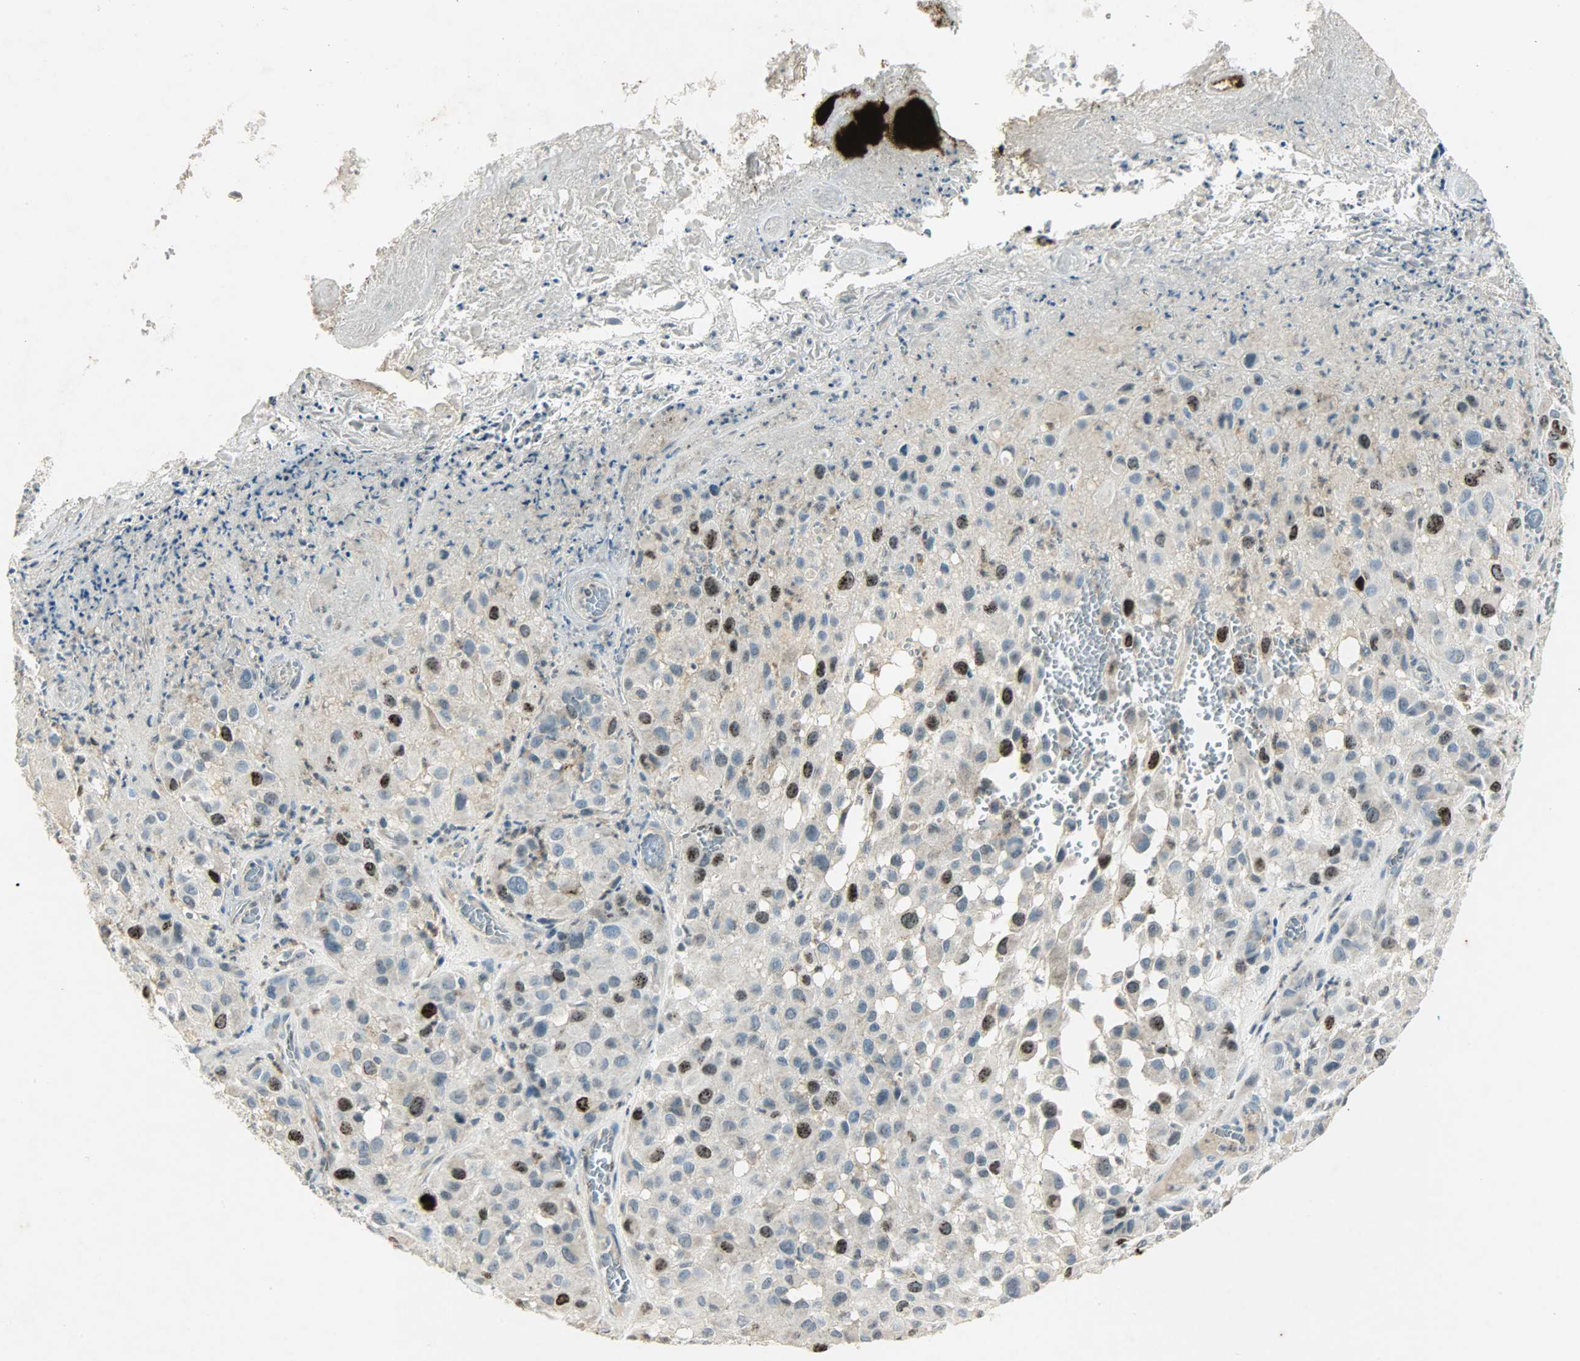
{"staining": {"intensity": "strong", "quantity": "25%-75%", "location": "nuclear"}, "tissue": "melanoma", "cell_type": "Tumor cells", "image_type": "cancer", "snomed": [{"axis": "morphology", "description": "Malignant melanoma, NOS"}, {"axis": "topography", "description": "Skin"}], "caption": "A high-resolution image shows IHC staining of malignant melanoma, which exhibits strong nuclear staining in about 25%-75% of tumor cells.", "gene": "AURKB", "patient": {"sex": "female", "age": 21}}